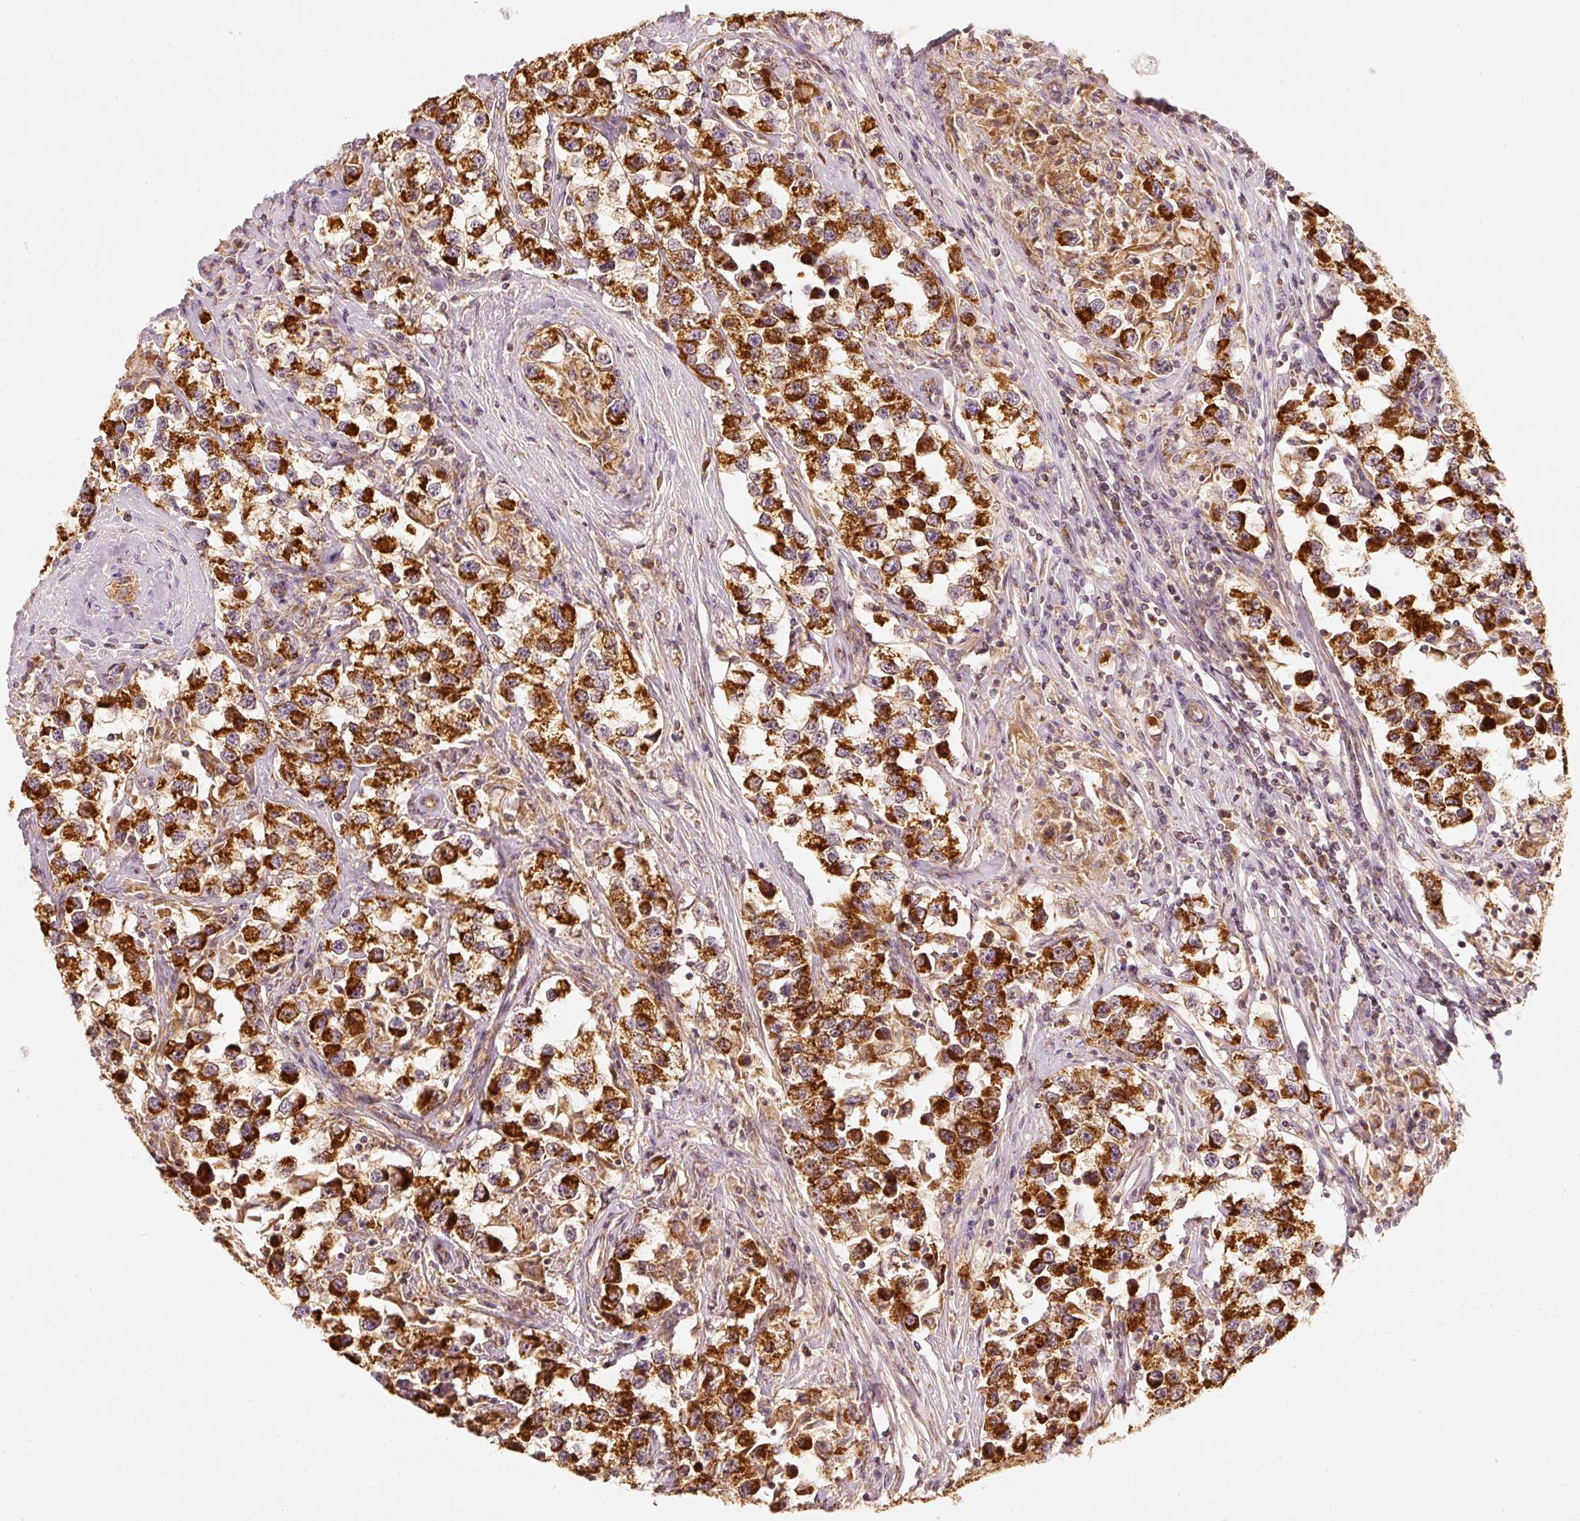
{"staining": {"intensity": "strong", "quantity": ">75%", "location": "cytoplasmic/membranous"}, "tissue": "testis cancer", "cell_type": "Tumor cells", "image_type": "cancer", "snomed": [{"axis": "morphology", "description": "Seminoma, NOS"}, {"axis": "topography", "description": "Testis"}], "caption": "Tumor cells display high levels of strong cytoplasmic/membranous staining in approximately >75% of cells in seminoma (testis). (IHC, brightfield microscopy, high magnification).", "gene": "TOMM40", "patient": {"sex": "male", "age": 46}}